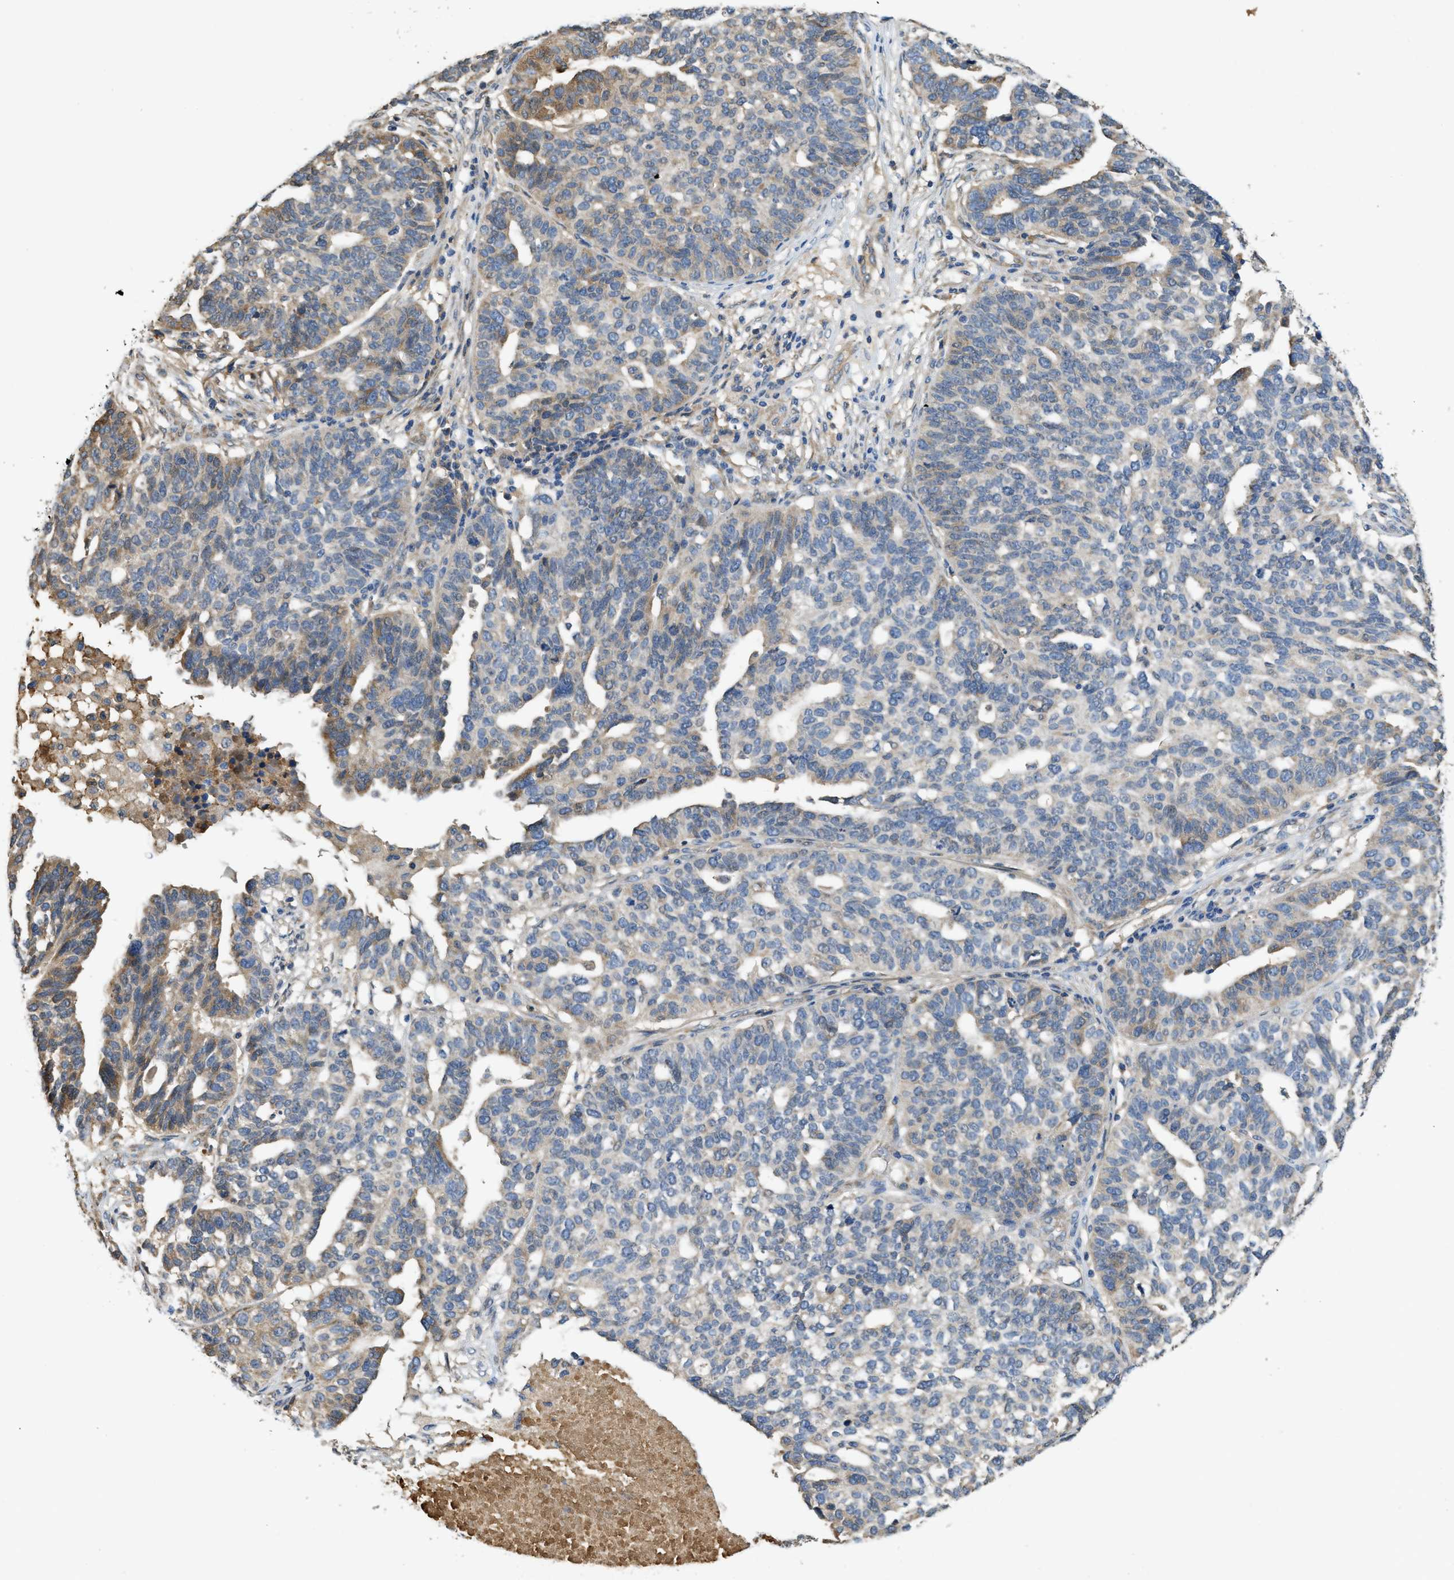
{"staining": {"intensity": "moderate", "quantity": "<25%", "location": "cytoplasmic/membranous"}, "tissue": "ovarian cancer", "cell_type": "Tumor cells", "image_type": "cancer", "snomed": [{"axis": "morphology", "description": "Cystadenocarcinoma, serous, NOS"}, {"axis": "topography", "description": "Ovary"}], "caption": "Human serous cystadenocarcinoma (ovarian) stained for a protein (brown) shows moderate cytoplasmic/membranous positive expression in about <25% of tumor cells.", "gene": "RIPK2", "patient": {"sex": "female", "age": 59}}